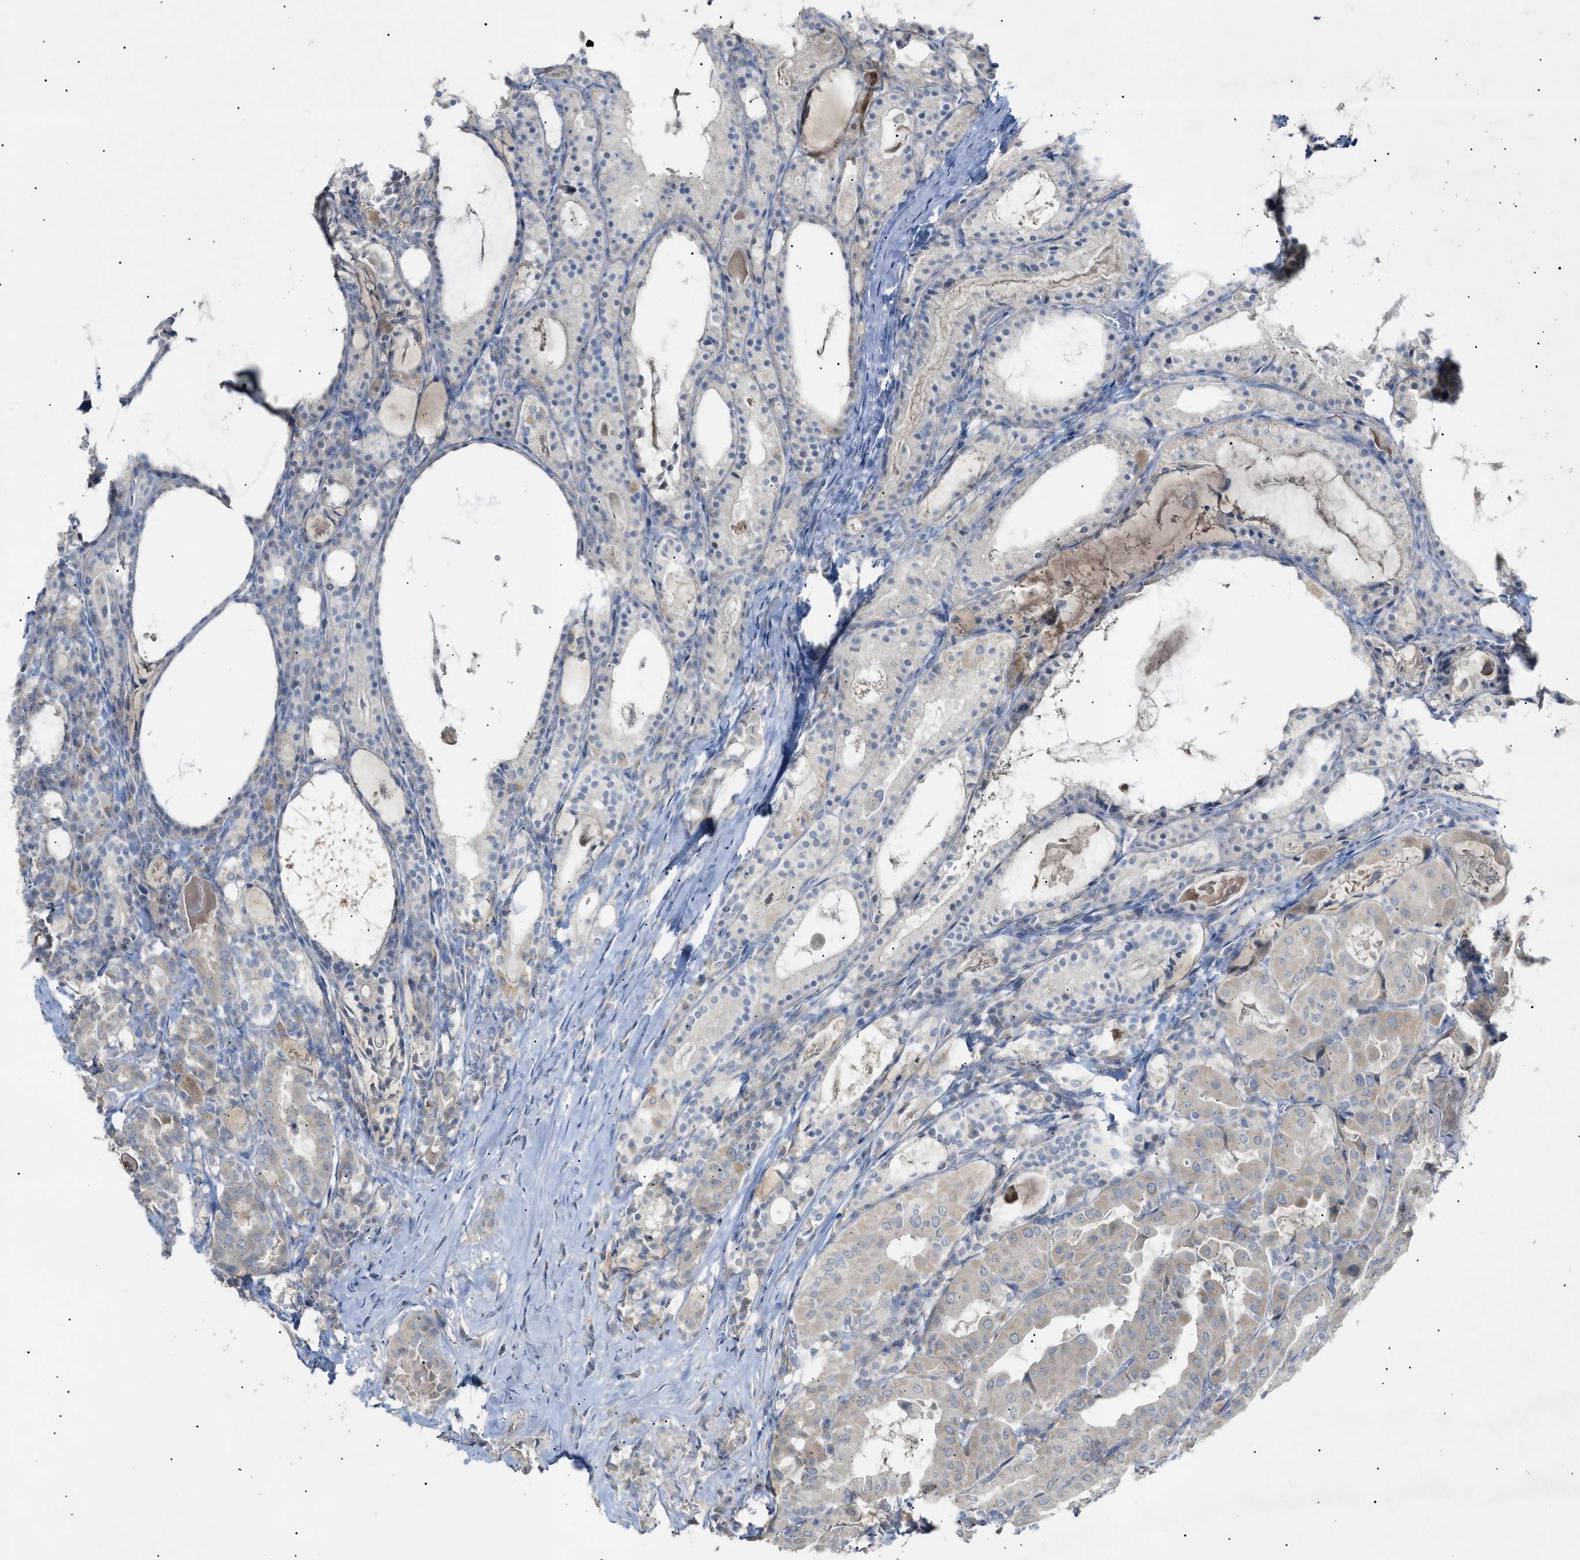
{"staining": {"intensity": "weak", "quantity": "25%-75%", "location": "cytoplasmic/membranous"}, "tissue": "thyroid cancer", "cell_type": "Tumor cells", "image_type": "cancer", "snomed": [{"axis": "morphology", "description": "Papillary adenocarcinoma, NOS"}, {"axis": "topography", "description": "Thyroid gland"}], "caption": "Tumor cells exhibit low levels of weak cytoplasmic/membranous staining in approximately 25%-75% of cells in human thyroid papillary adenocarcinoma. (DAB (3,3'-diaminobenzidine) IHC with brightfield microscopy, high magnification).", "gene": "SLC25A31", "patient": {"sex": "female", "age": 42}}